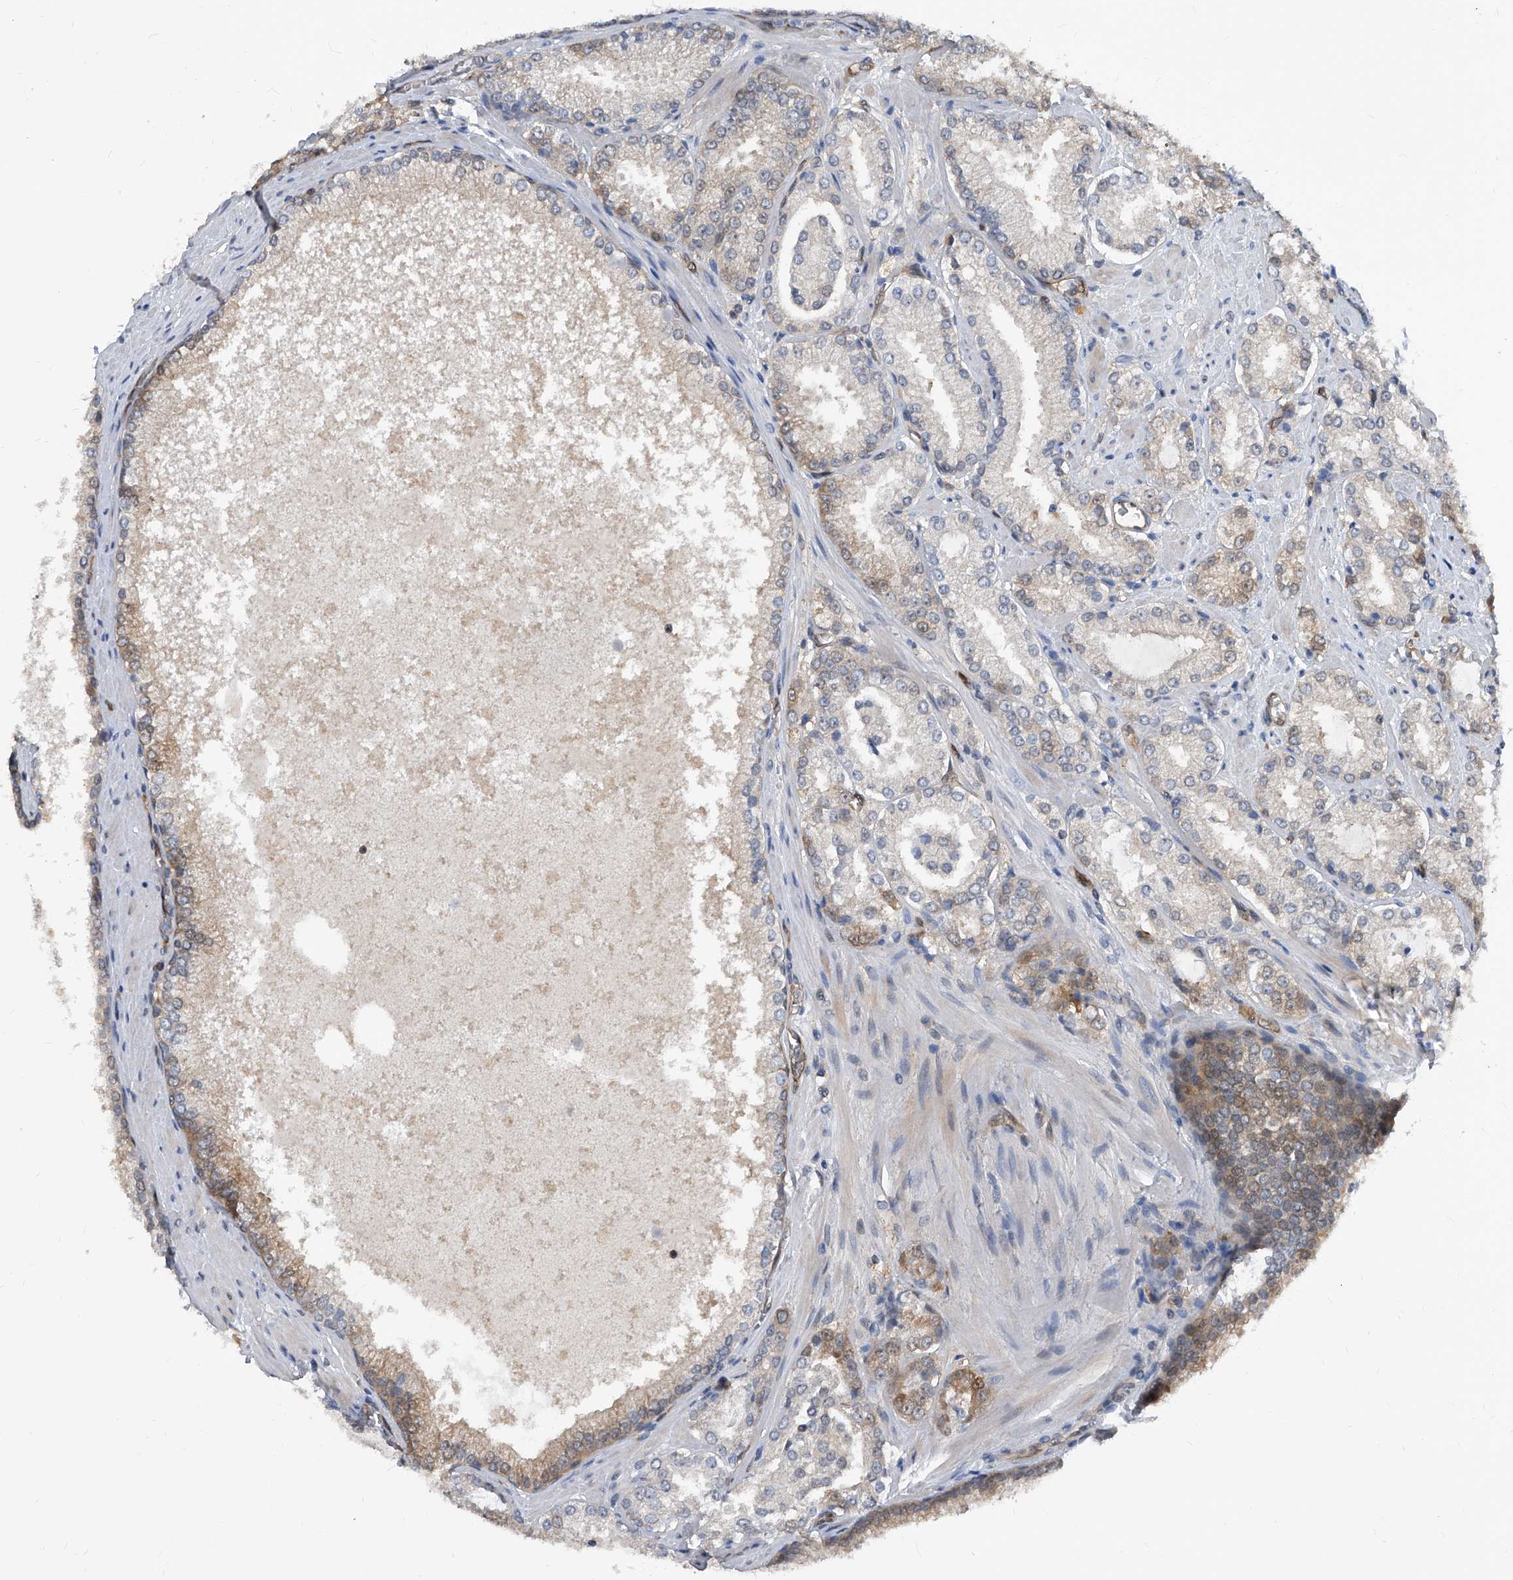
{"staining": {"intensity": "moderate", "quantity": "25%-75%", "location": "cytoplasmic/membranous"}, "tissue": "prostate cancer", "cell_type": "Tumor cells", "image_type": "cancer", "snomed": [{"axis": "morphology", "description": "Adenocarcinoma, High grade"}, {"axis": "topography", "description": "Prostate"}], "caption": "Immunohistochemistry of prostate adenocarcinoma (high-grade) shows medium levels of moderate cytoplasmic/membranous staining in about 25%-75% of tumor cells.", "gene": "MAP2K6", "patient": {"sex": "male", "age": 73}}